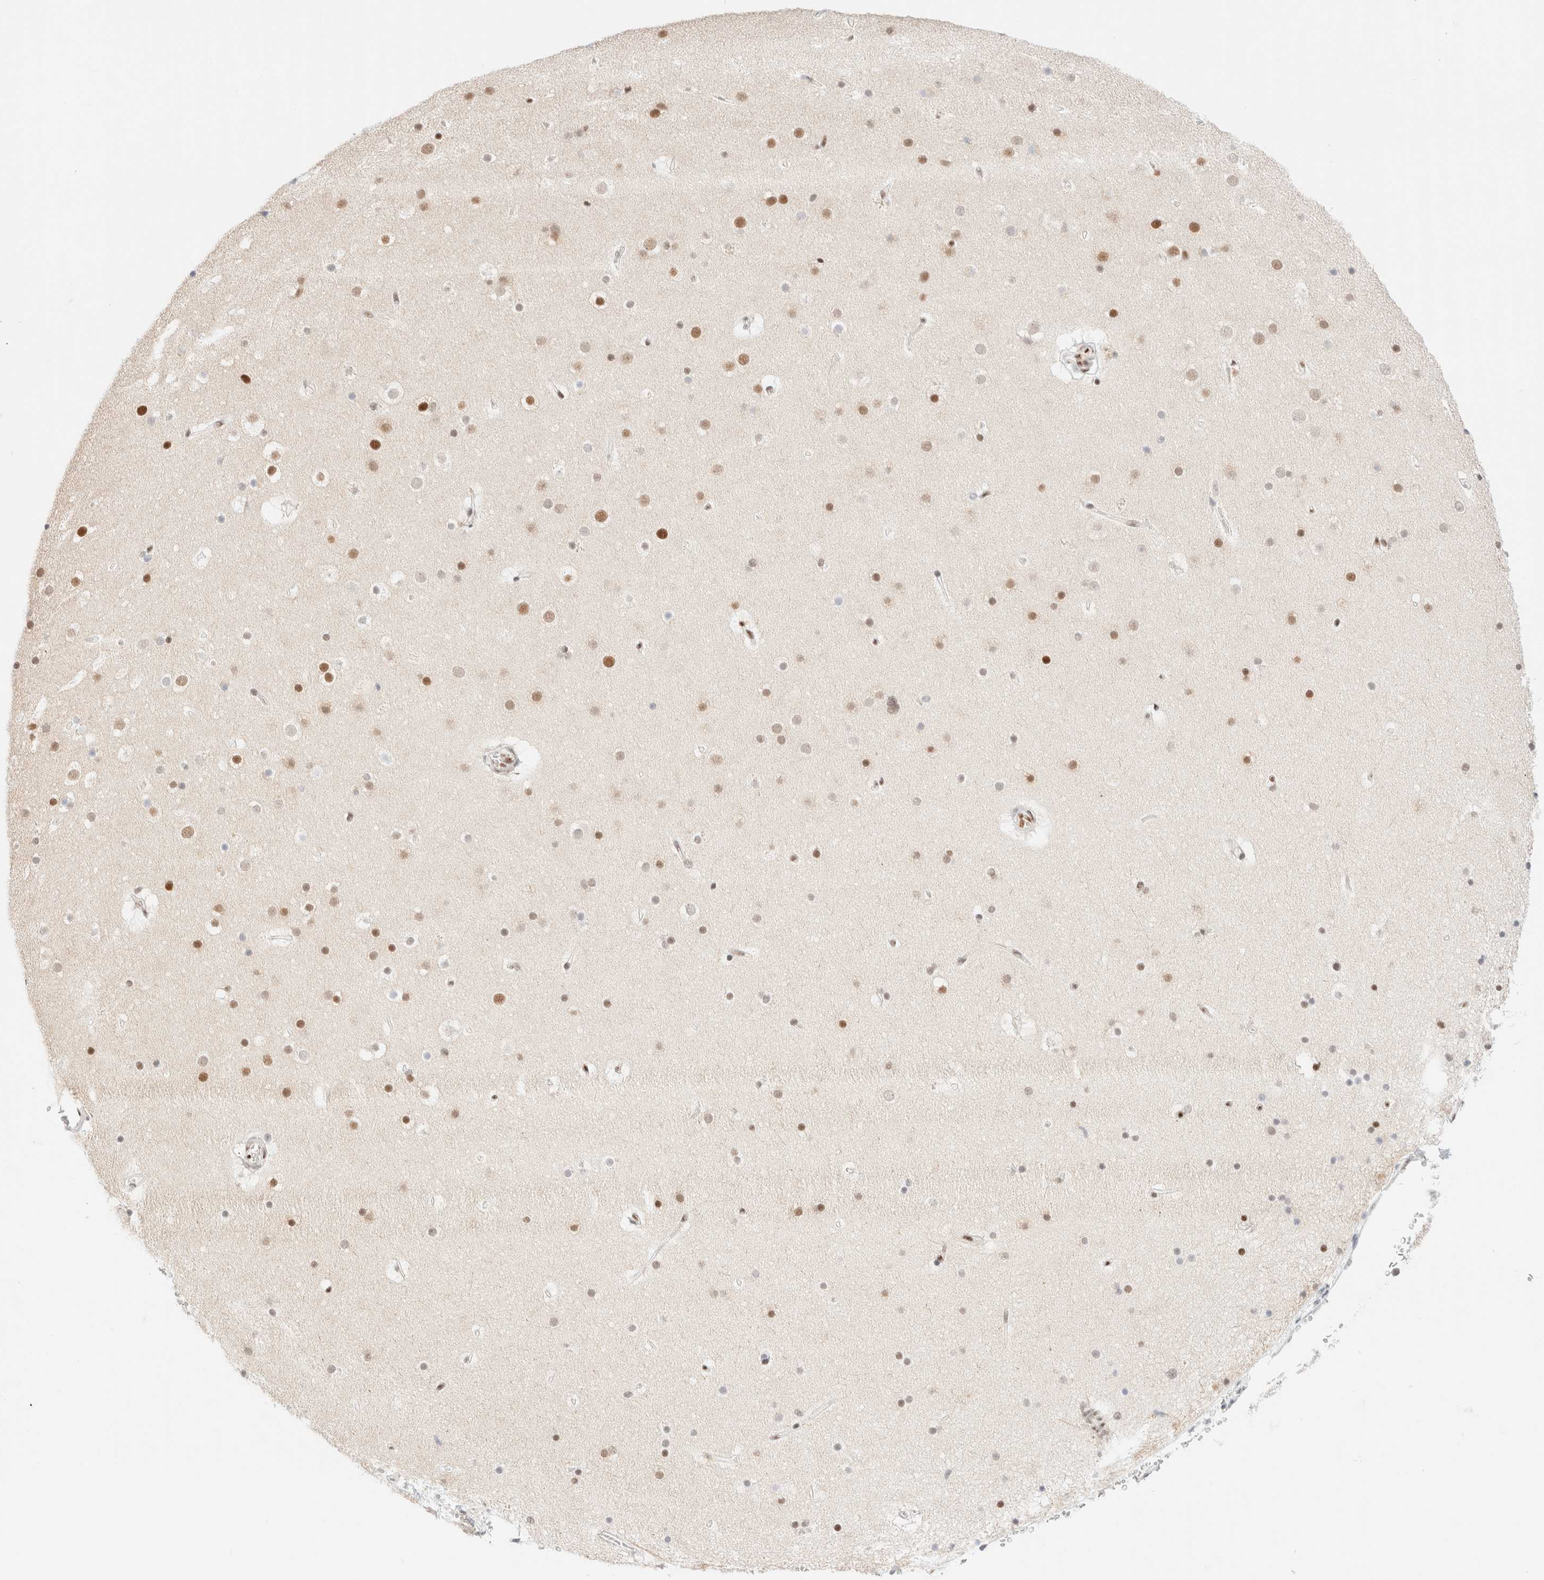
{"staining": {"intensity": "weak", "quantity": ">75%", "location": "nuclear"}, "tissue": "cerebral cortex", "cell_type": "Endothelial cells", "image_type": "normal", "snomed": [{"axis": "morphology", "description": "Normal tissue, NOS"}, {"axis": "topography", "description": "Cerebral cortex"}], "caption": "The micrograph shows immunohistochemical staining of benign cerebral cortex. There is weak nuclear staining is identified in approximately >75% of endothelial cells. The staining was performed using DAB (3,3'-diaminobenzidine) to visualize the protein expression in brown, while the nuclei were stained in blue with hematoxylin (Magnification: 20x).", "gene": "CIC", "patient": {"sex": "male", "age": 57}}